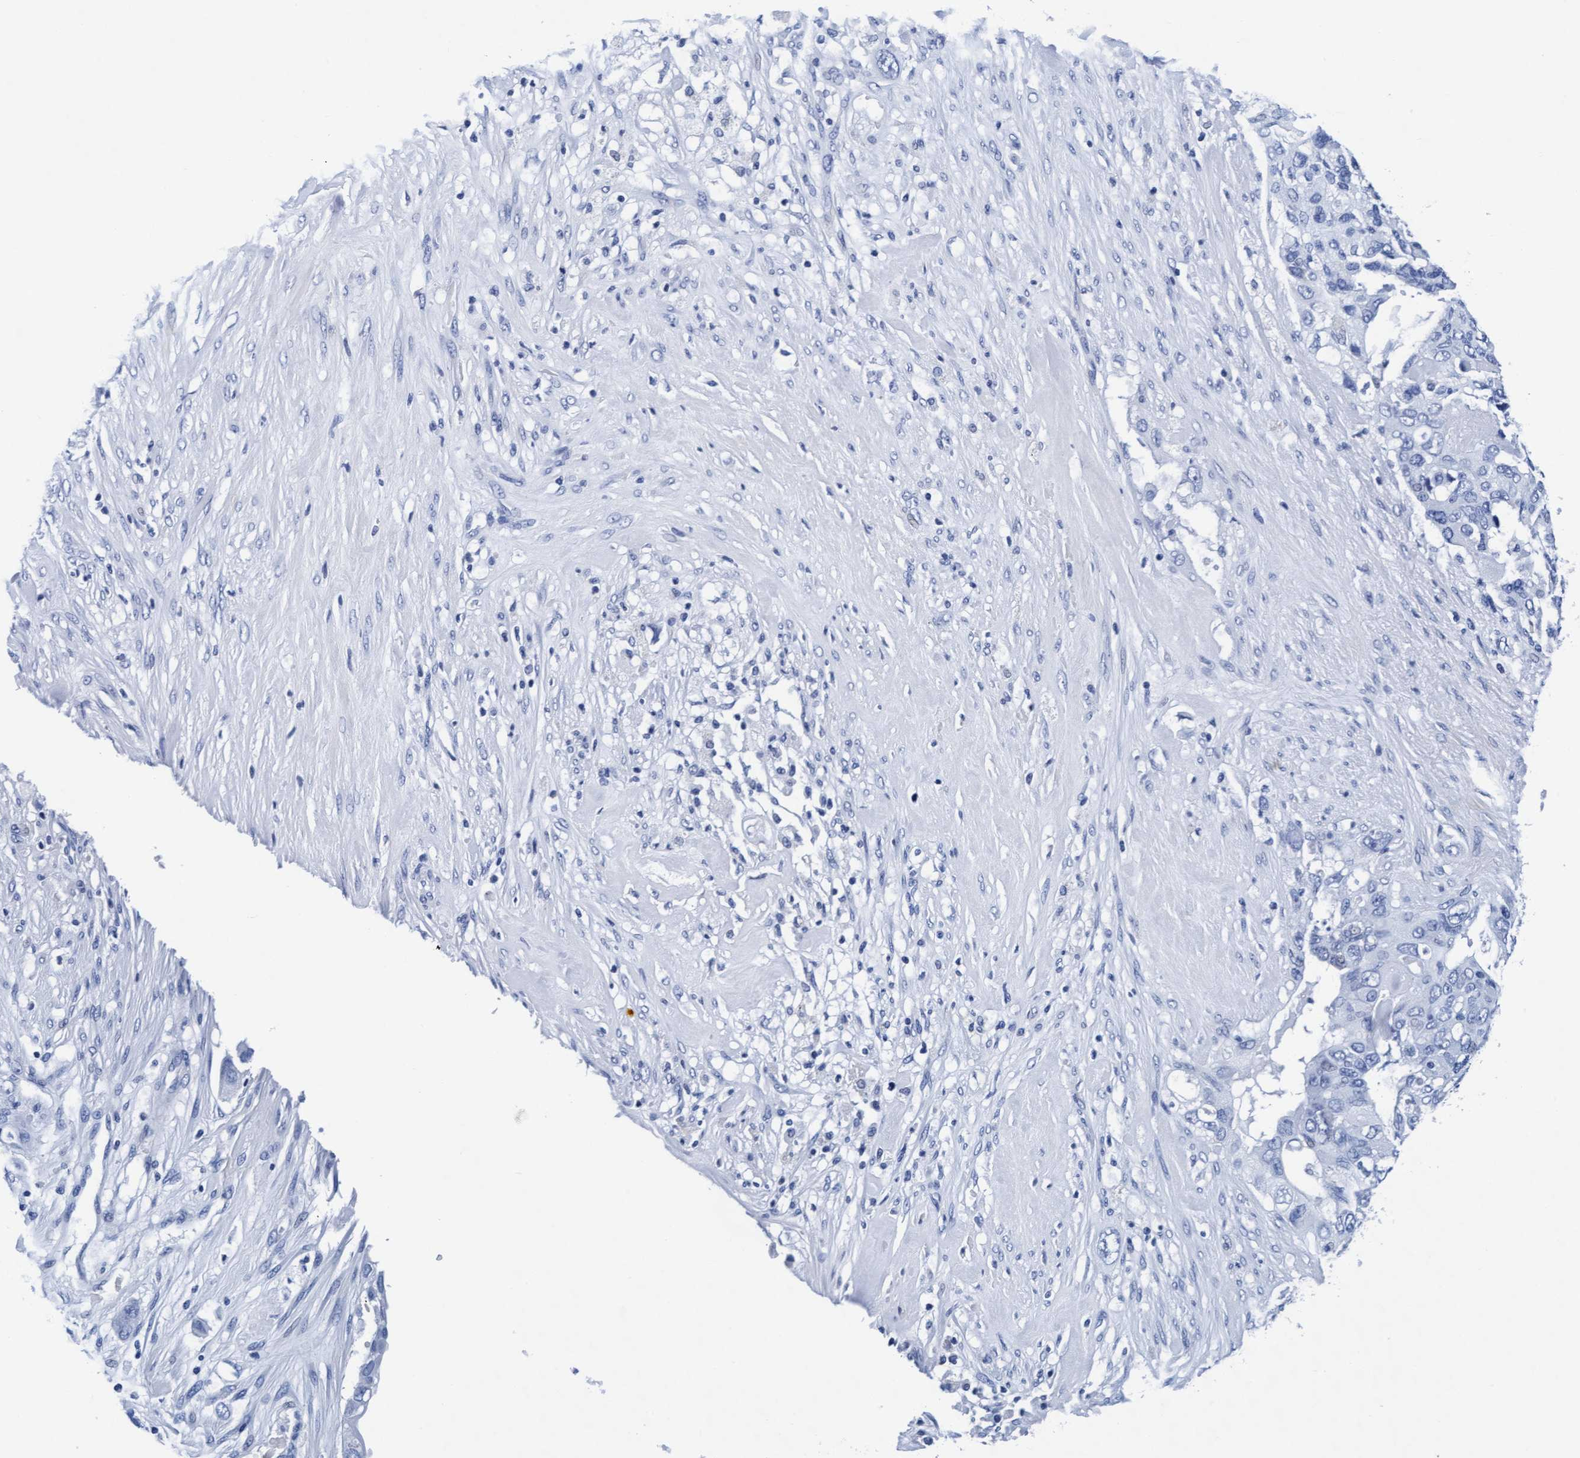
{"staining": {"intensity": "negative", "quantity": "none", "location": "none"}, "tissue": "pancreatic cancer", "cell_type": "Tumor cells", "image_type": "cancer", "snomed": [{"axis": "morphology", "description": "Adenocarcinoma, NOS"}, {"axis": "topography", "description": "Pancreas"}], "caption": "Immunohistochemistry image of pancreatic cancer stained for a protein (brown), which displays no staining in tumor cells. The staining was performed using DAB (3,3'-diaminobenzidine) to visualize the protein expression in brown, while the nuclei were stained in blue with hematoxylin (Magnification: 20x).", "gene": "ARSG", "patient": {"sex": "female", "age": 56}}